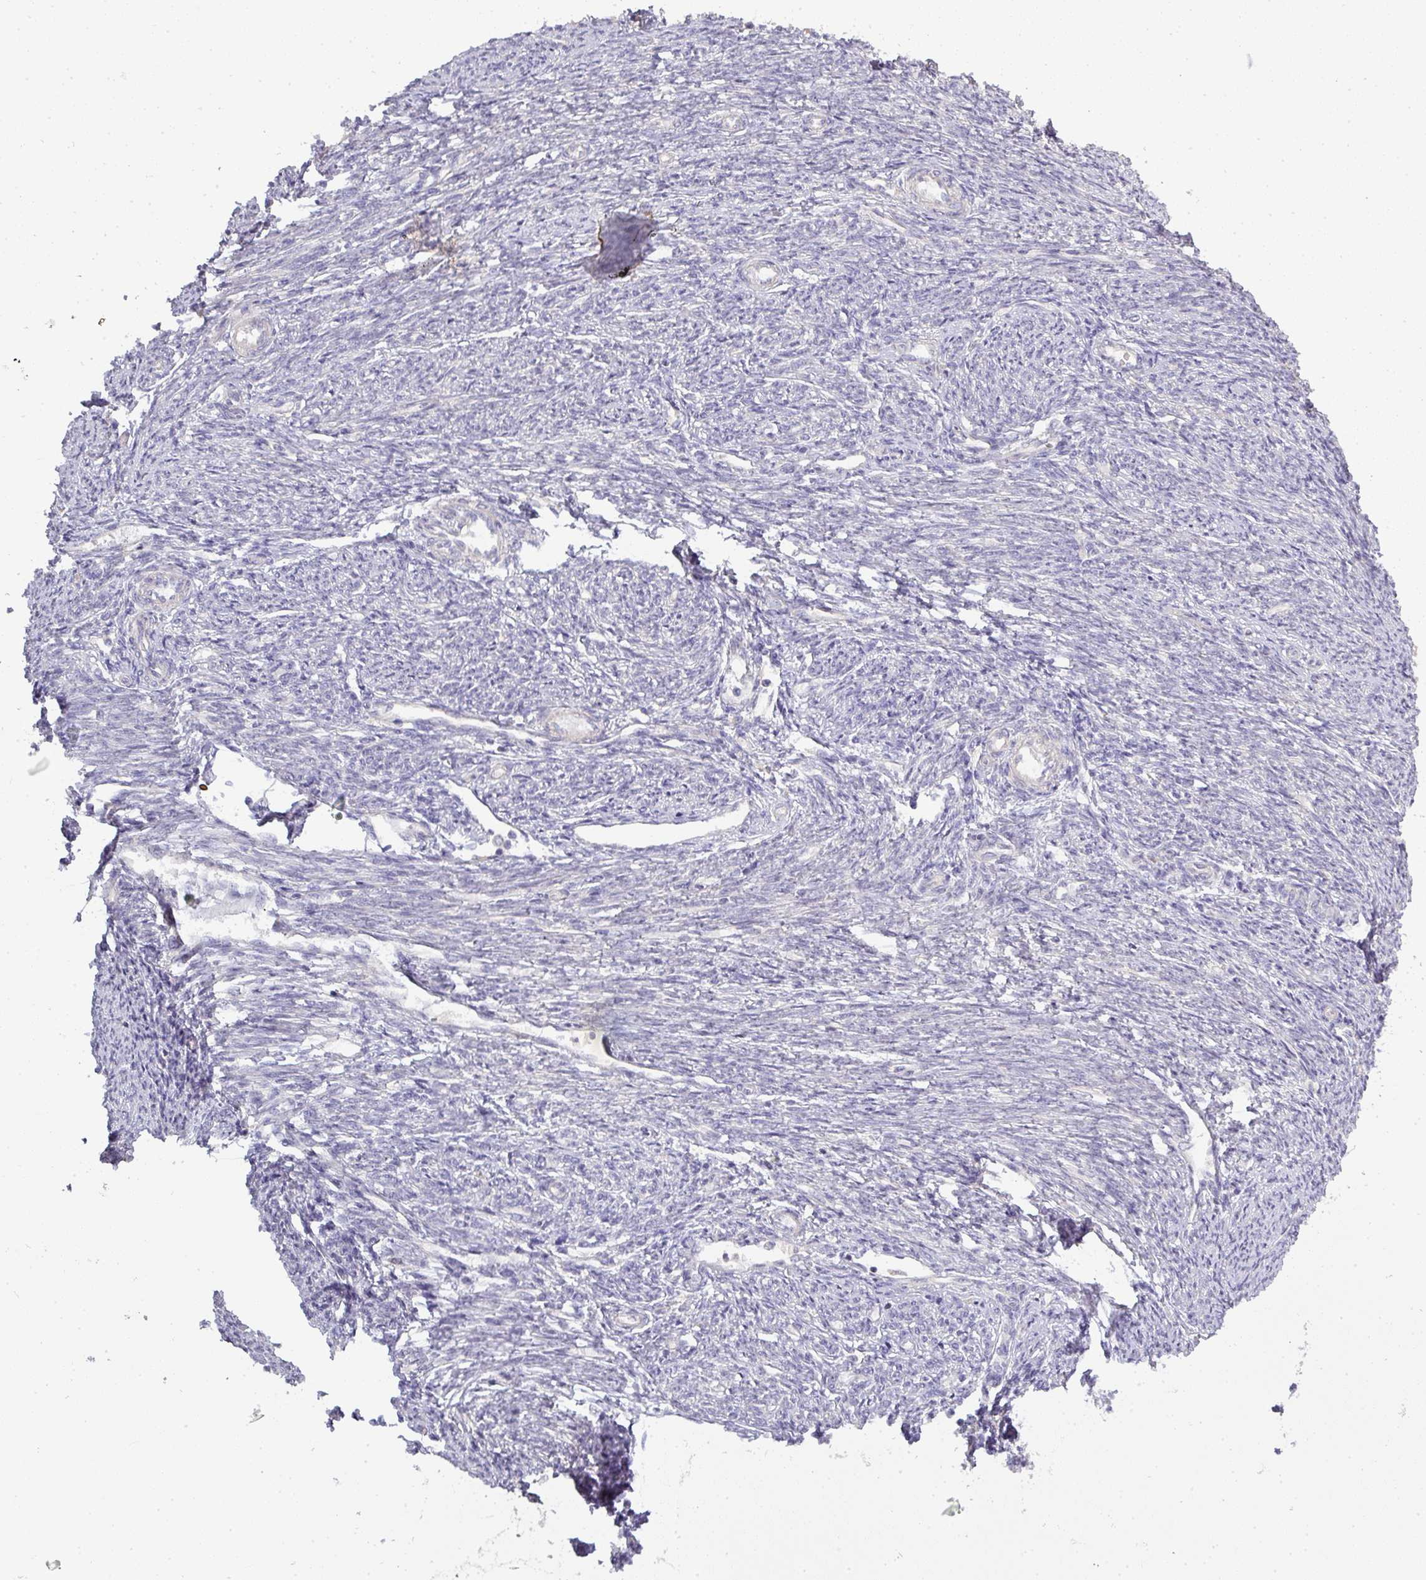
{"staining": {"intensity": "weak", "quantity": "<25%", "location": "cytoplasmic/membranous"}, "tissue": "smooth muscle", "cell_type": "Smooth muscle cells", "image_type": "normal", "snomed": [{"axis": "morphology", "description": "Normal tissue, NOS"}, {"axis": "topography", "description": "Smooth muscle"}, {"axis": "topography", "description": "Uterus"}], "caption": "A histopathology image of smooth muscle stained for a protein shows no brown staining in smooth muscle cells. The staining was performed using DAB (3,3'-diaminobenzidine) to visualize the protein expression in brown, while the nuclei were stained in blue with hematoxylin (Magnification: 20x).", "gene": "NIN", "patient": {"sex": "female", "age": 59}}